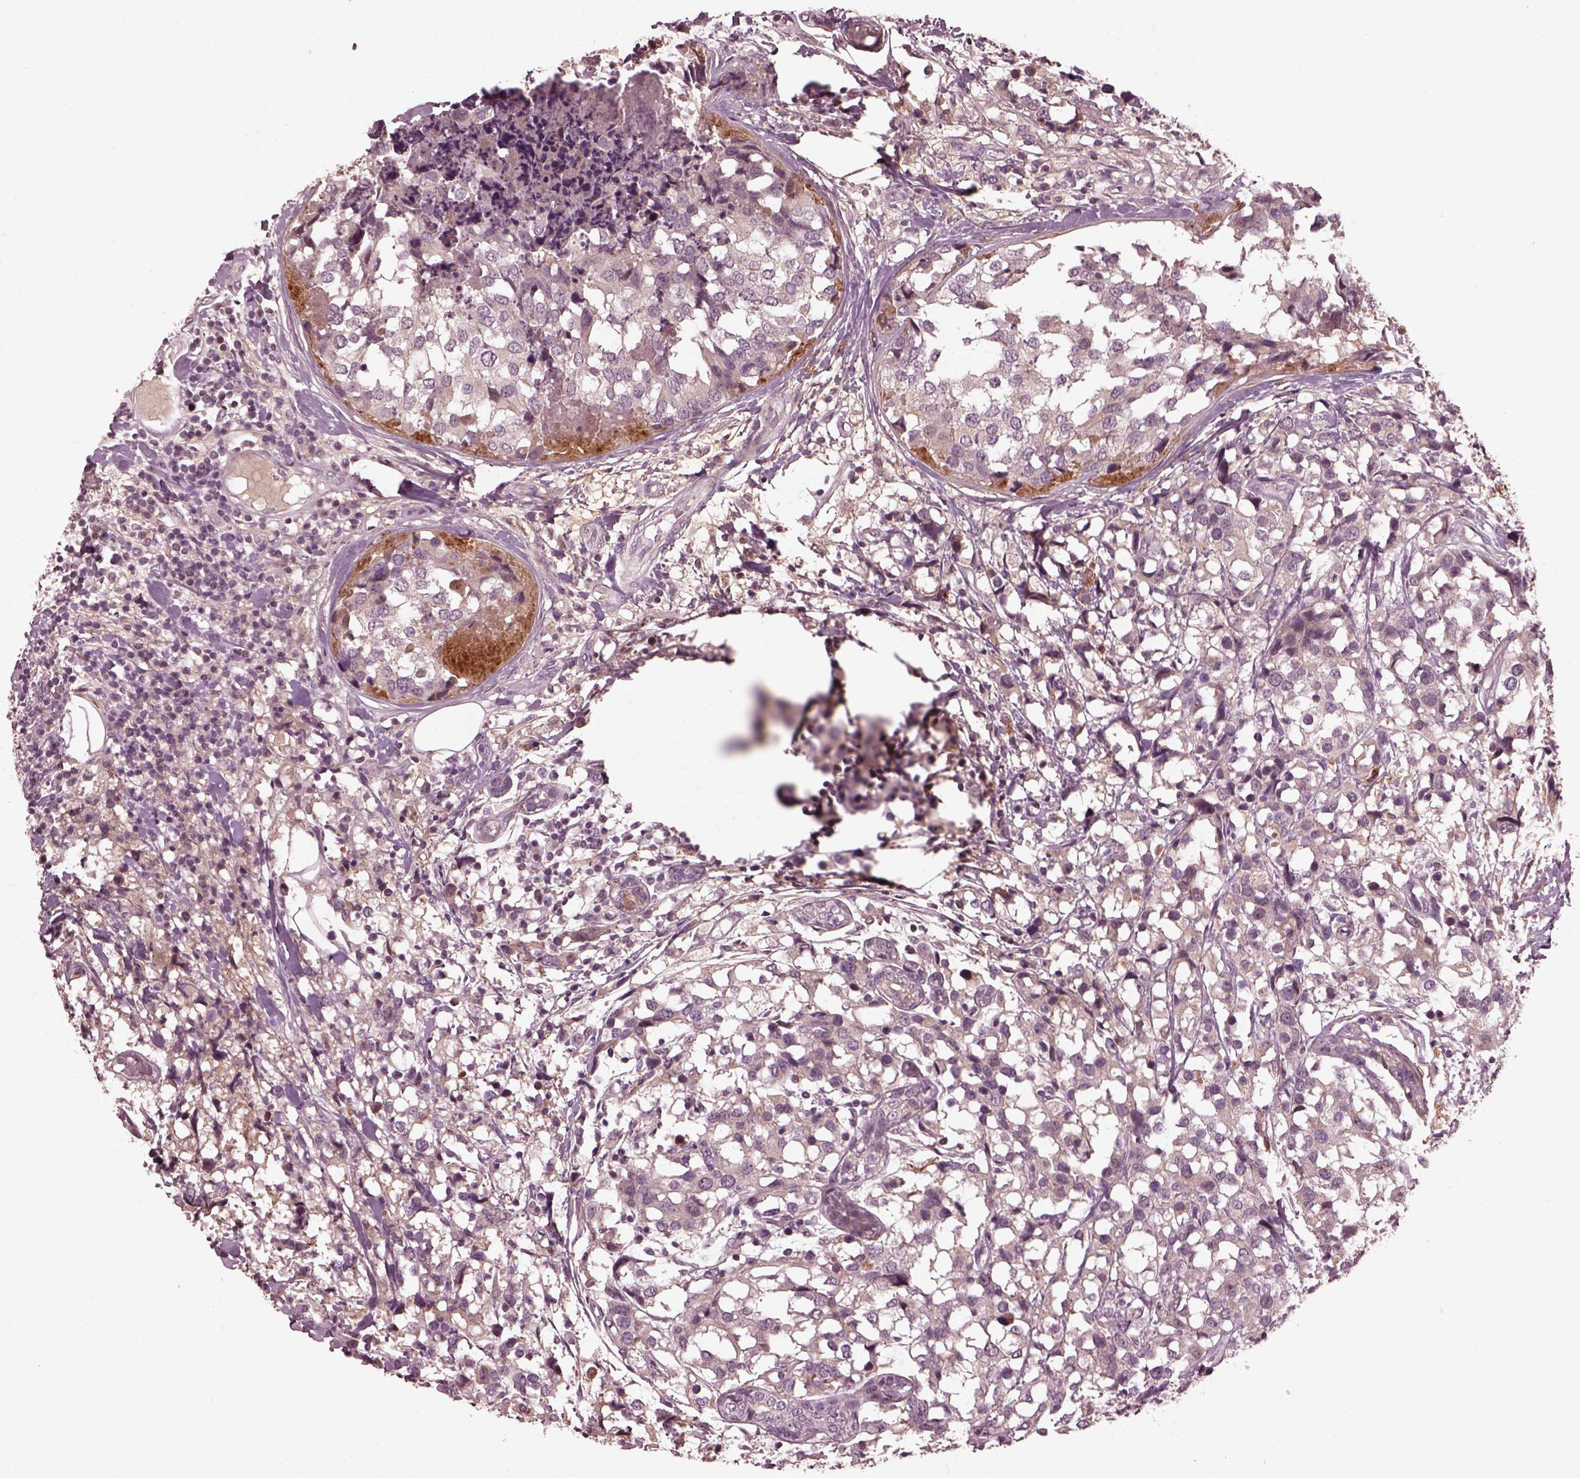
{"staining": {"intensity": "negative", "quantity": "none", "location": "none"}, "tissue": "breast cancer", "cell_type": "Tumor cells", "image_type": "cancer", "snomed": [{"axis": "morphology", "description": "Lobular carcinoma"}, {"axis": "topography", "description": "Breast"}], "caption": "Immunohistochemistry histopathology image of human breast cancer (lobular carcinoma) stained for a protein (brown), which reveals no positivity in tumor cells.", "gene": "EFEMP1", "patient": {"sex": "female", "age": 59}}